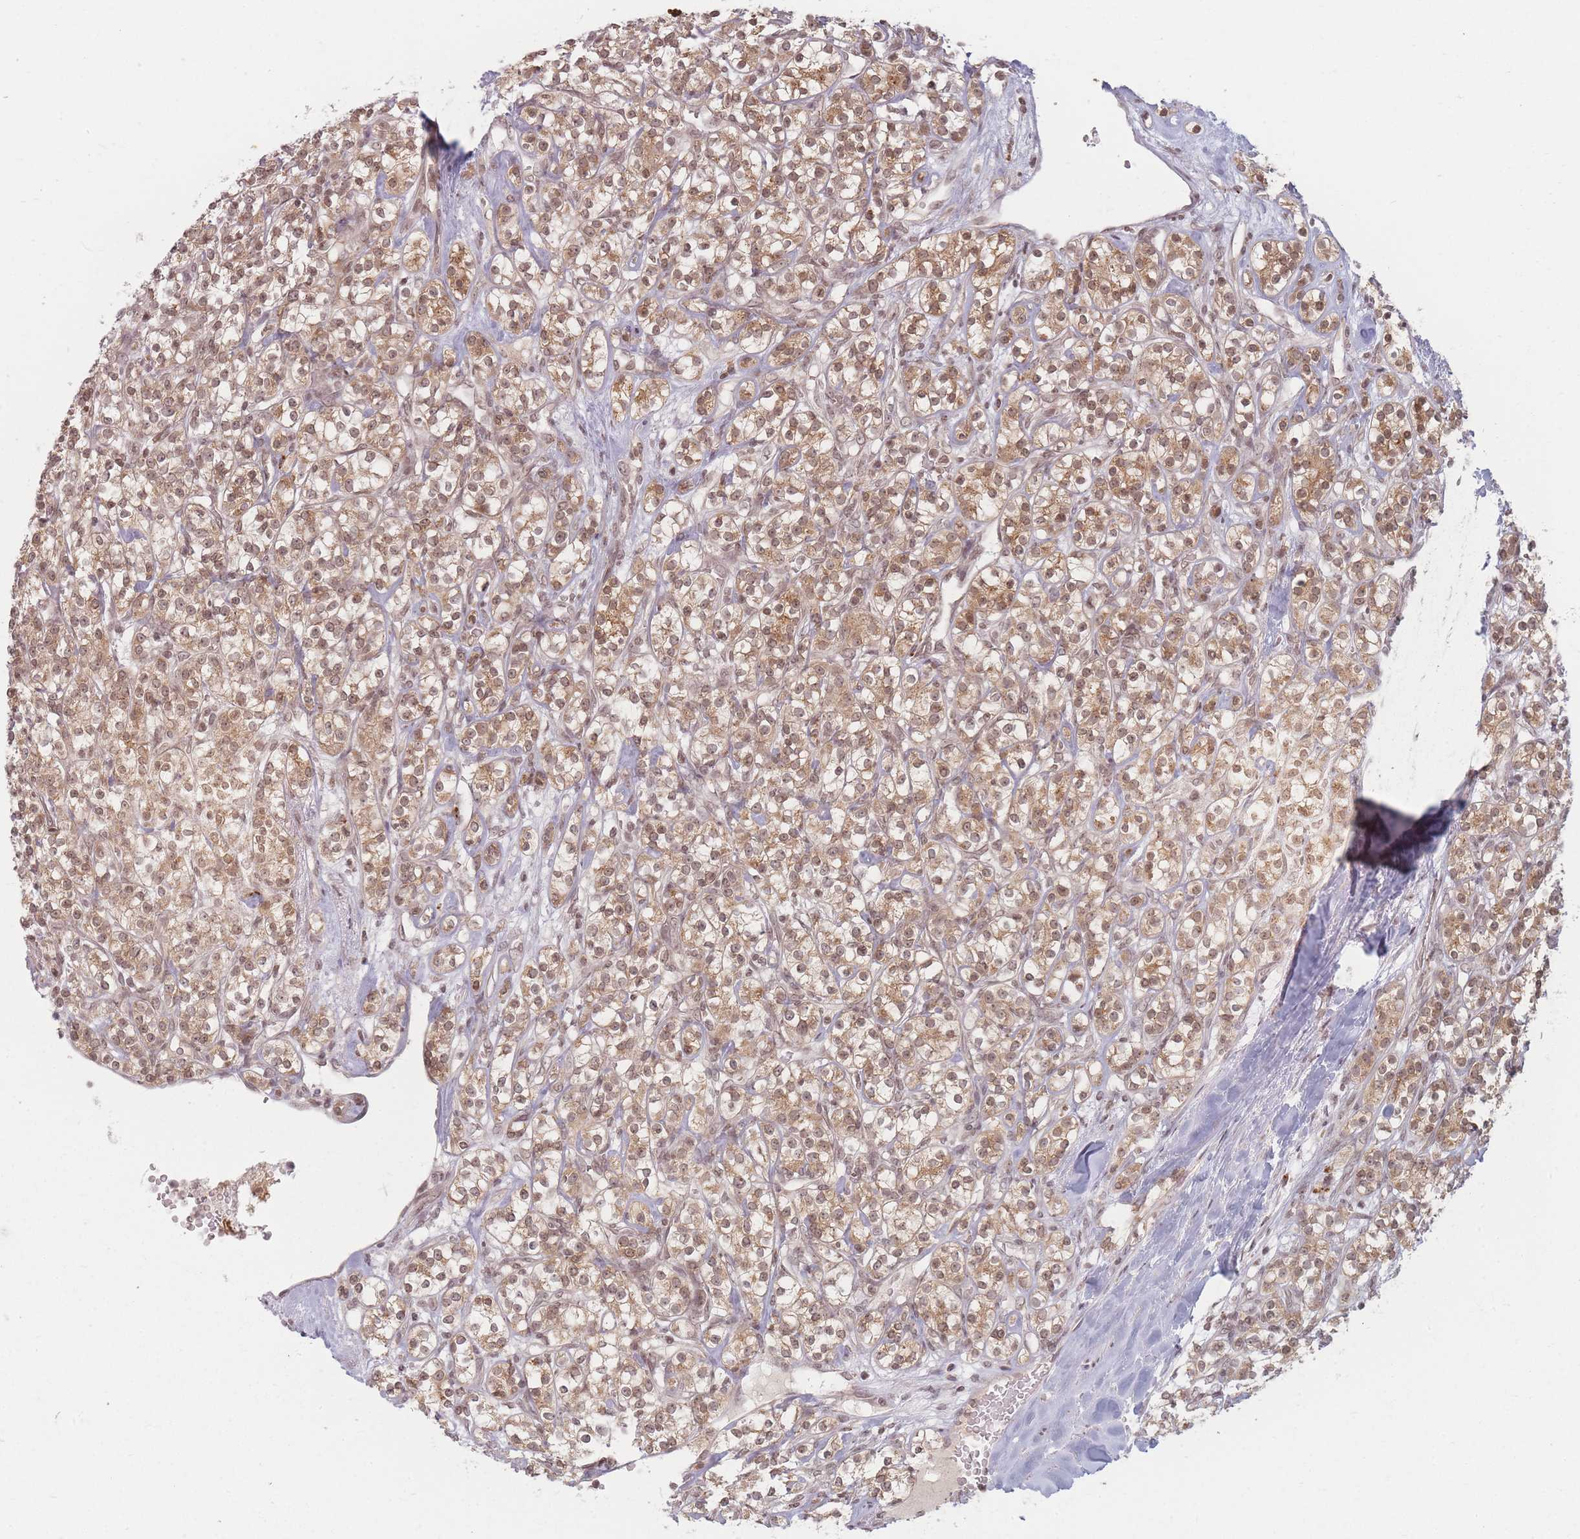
{"staining": {"intensity": "moderate", "quantity": ">75%", "location": "cytoplasmic/membranous,nuclear"}, "tissue": "renal cancer", "cell_type": "Tumor cells", "image_type": "cancer", "snomed": [{"axis": "morphology", "description": "Adenocarcinoma, NOS"}, {"axis": "topography", "description": "Kidney"}], "caption": "Immunohistochemical staining of human renal cancer (adenocarcinoma) displays medium levels of moderate cytoplasmic/membranous and nuclear positivity in about >75% of tumor cells.", "gene": "SPATA45", "patient": {"sex": "male", "age": 77}}